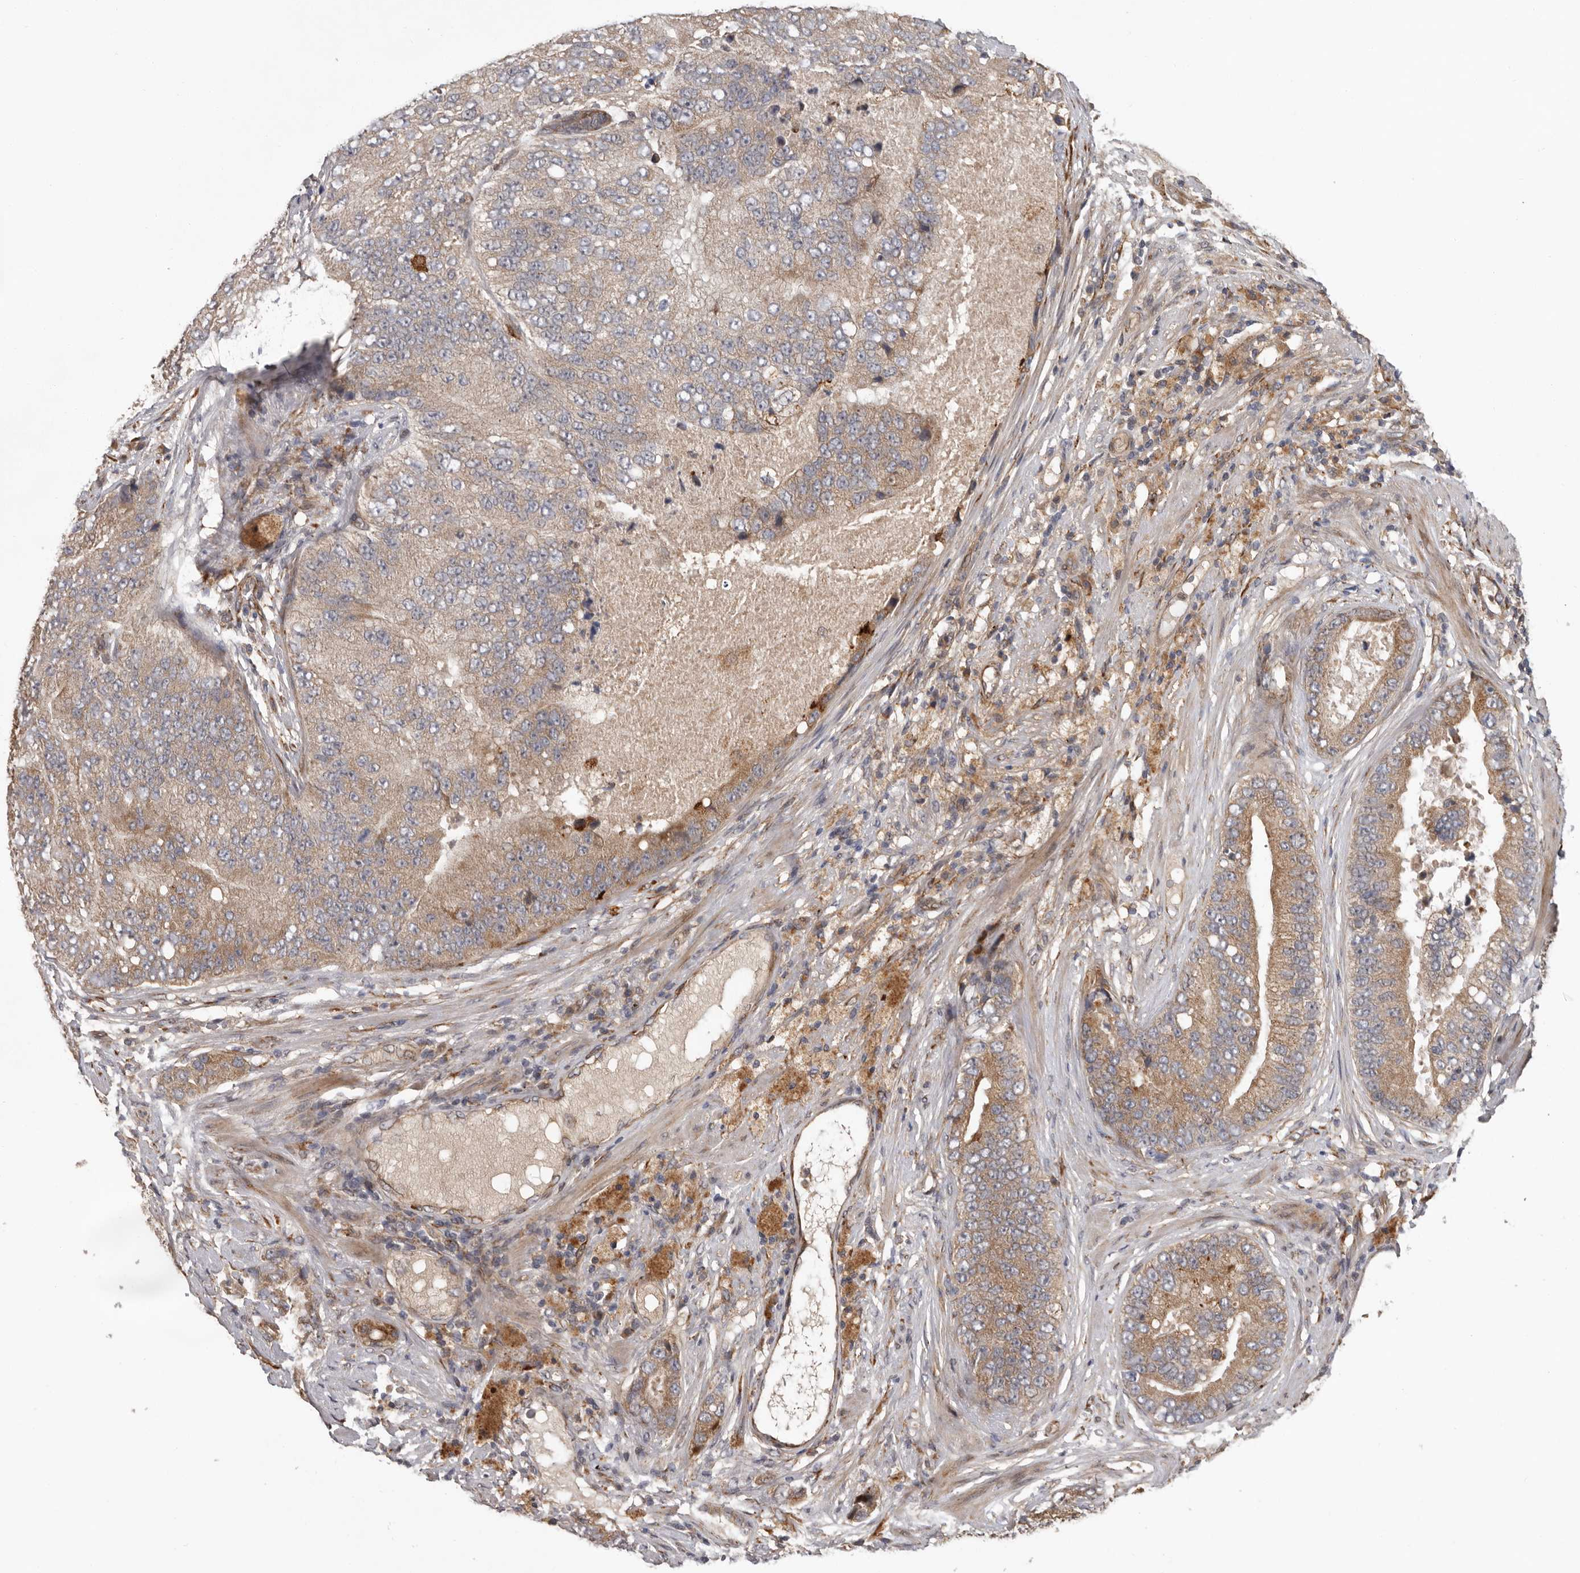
{"staining": {"intensity": "moderate", "quantity": ">75%", "location": "cytoplasmic/membranous"}, "tissue": "prostate cancer", "cell_type": "Tumor cells", "image_type": "cancer", "snomed": [{"axis": "morphology", "description": "Adenocarcinoma, High grade"}, {"axis": "topography", "description": "Prostate"}], "caption": "Immunohistochemical staining of high-grade adenocarcinoma (prostate) reveals medium levels of moderate cytoplasmic/membranous protein expression in approximately >75% of tumor cells. (DAB (3,3'-diaminobenzidine) IHC with brightfield microscopy, high magnification).", "gene": "MTF1", "patient": {"sex": "male", "age": 70}}